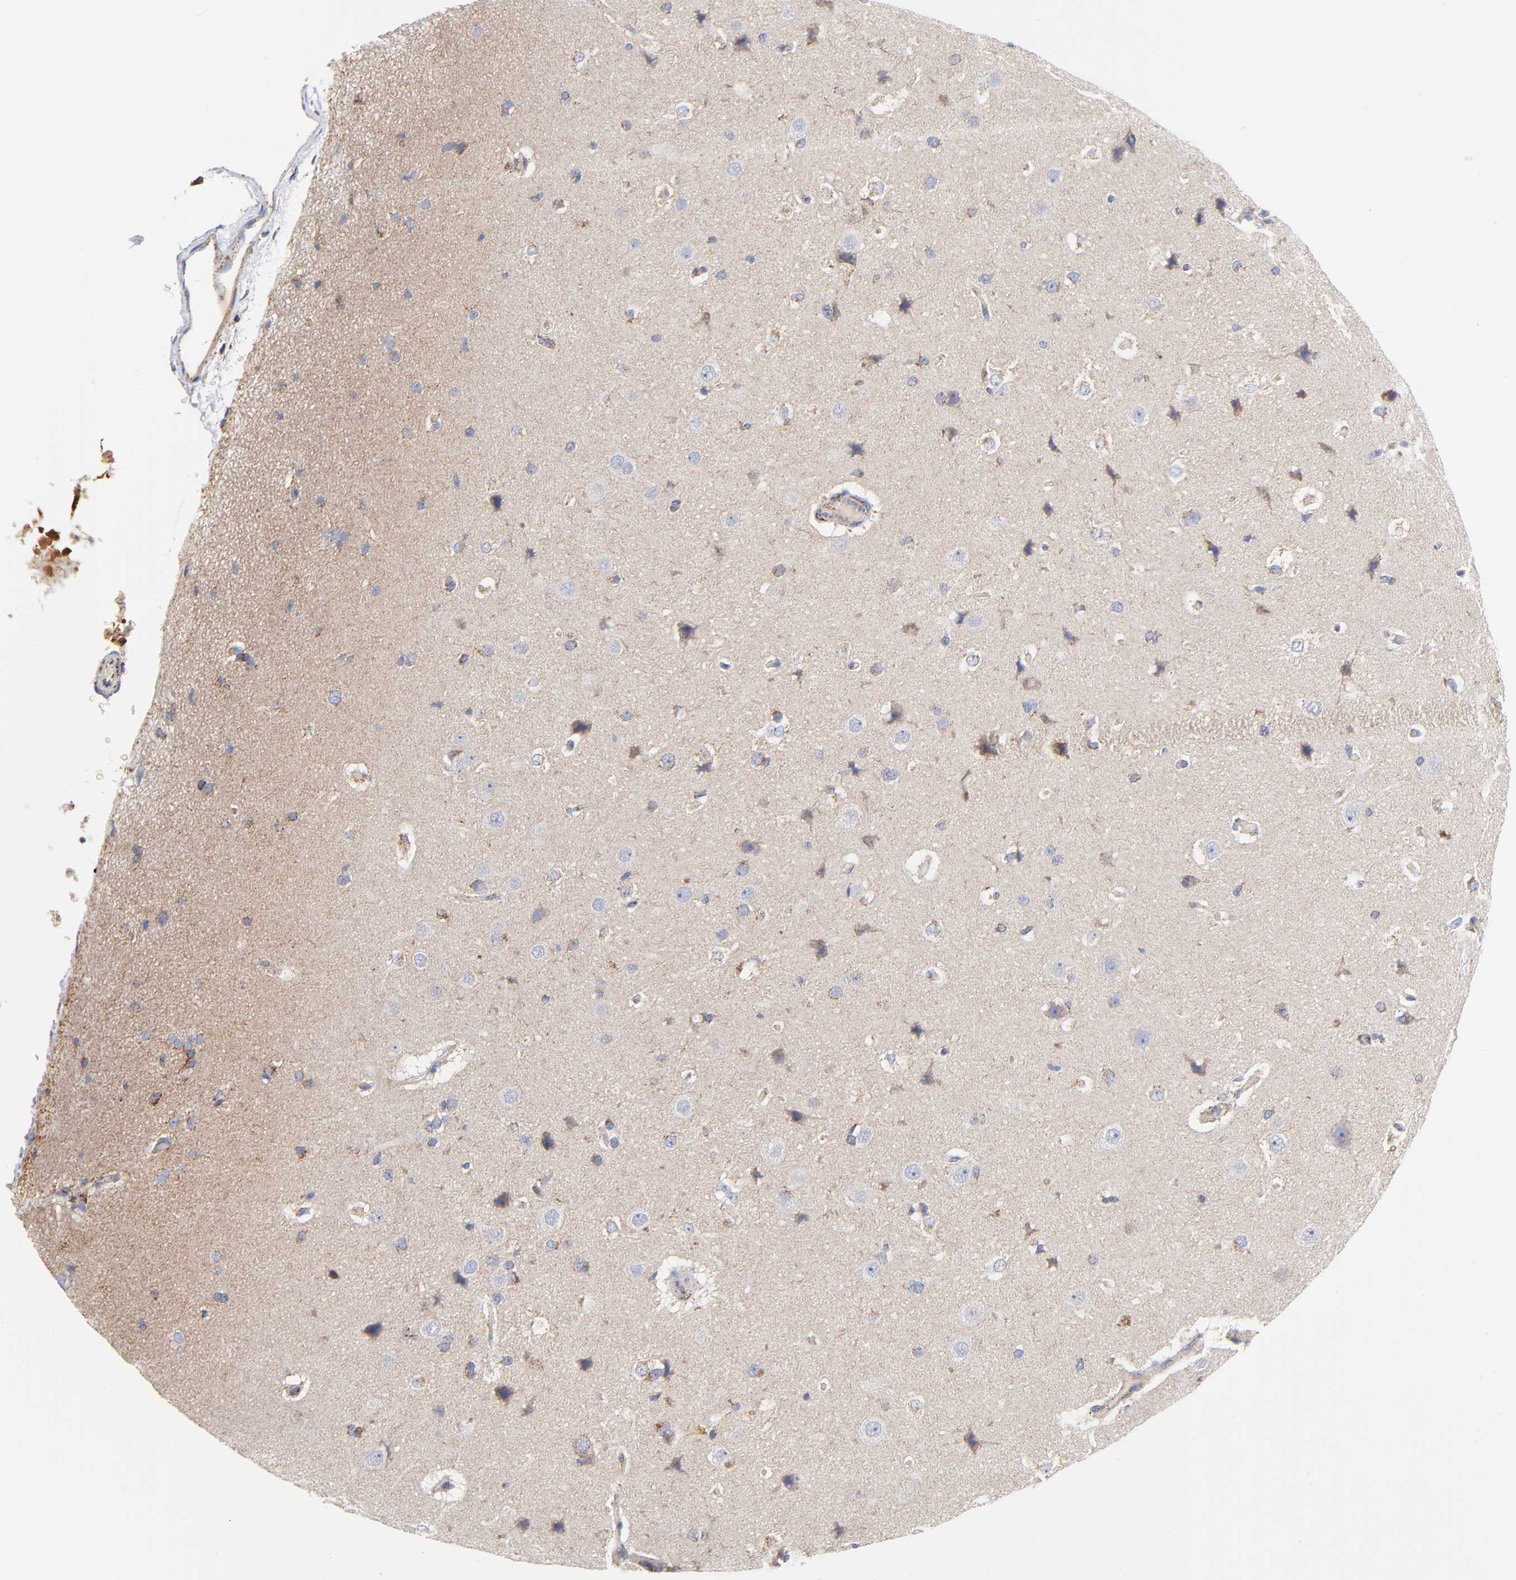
{"staining": {"intensity": "weak", "quantity": "<25%", "location": "cytoplasmic/membranous"}, "tissue": "cerebral cortex", "cell_type": "Endothelial cells", "image_type": "normal", "snomed": [{"axis": "morphology", "description": "Normal tissue, NOS"}, {"axis": "topography", "description": "Cerebral cortex"}], "caption": "Photomicrograph shows no significant protein positivity in endothelial cells of normal cerebral cortex.", "gene": "DIABLO", "patient": {"sex": "female", "age": 45}}